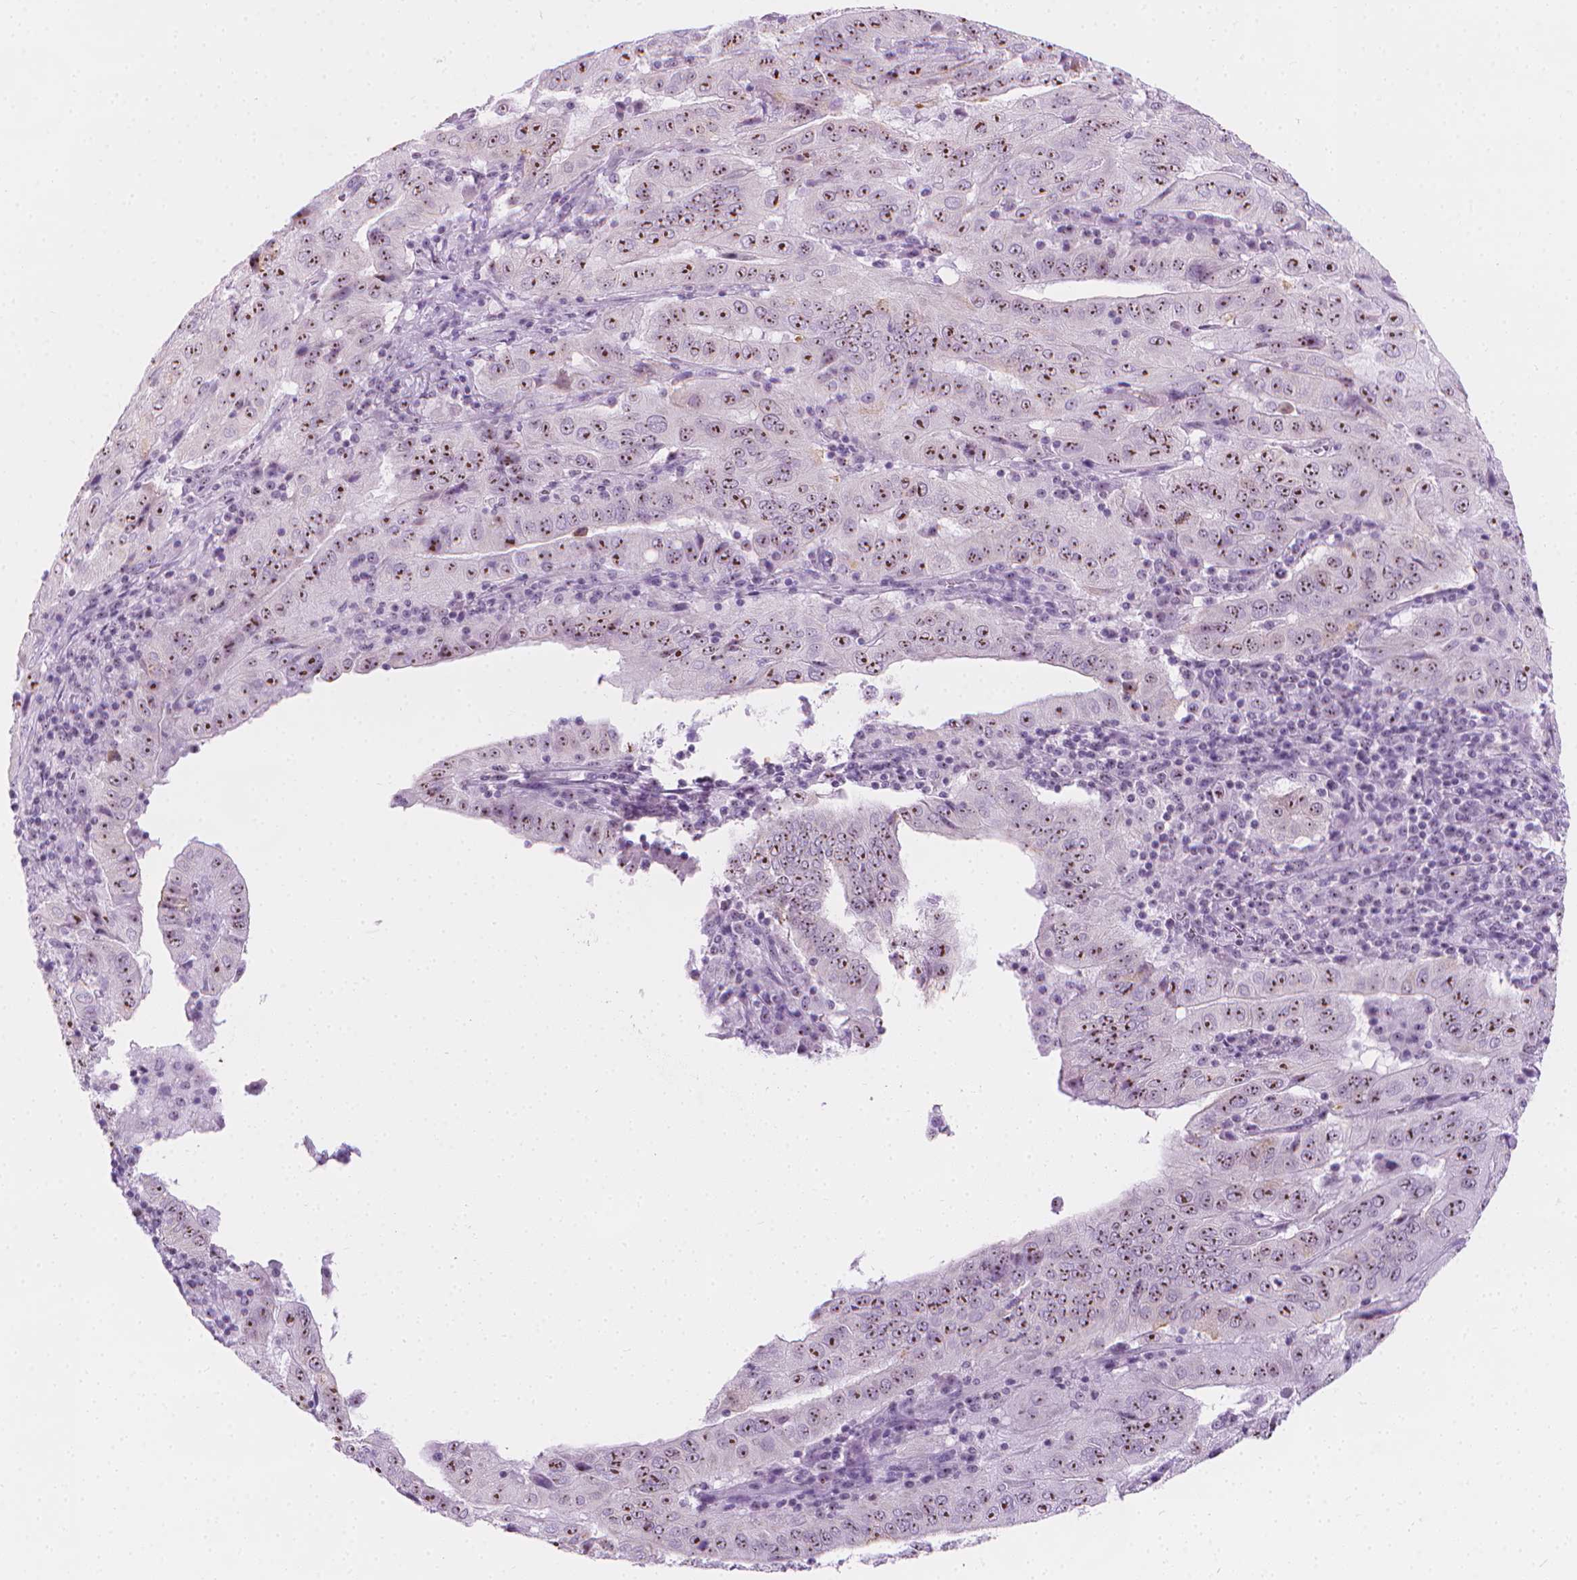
{"staining": {"intensity": "strong", "quantity": ">75%", "location": "nuclear"}, "tissue": "pancreatic cancer", "cell_type": "Tumor cells", "image_type": "cancer", "snomed": [{"axis": "morphology", "description": "Adenocarcinoma, NOS"}, {"axis": "topography", "description": "Pancreas"}], "caption": "Tumor cells show high levels of strong nuclear staining in approximately >75% of cells in adenocarcinoma (pancreatic). (DAB IHC with brightfield microscopy, high magnification).", "gene": "NOL7", "patient": {"sex": "male", "age": 63}}